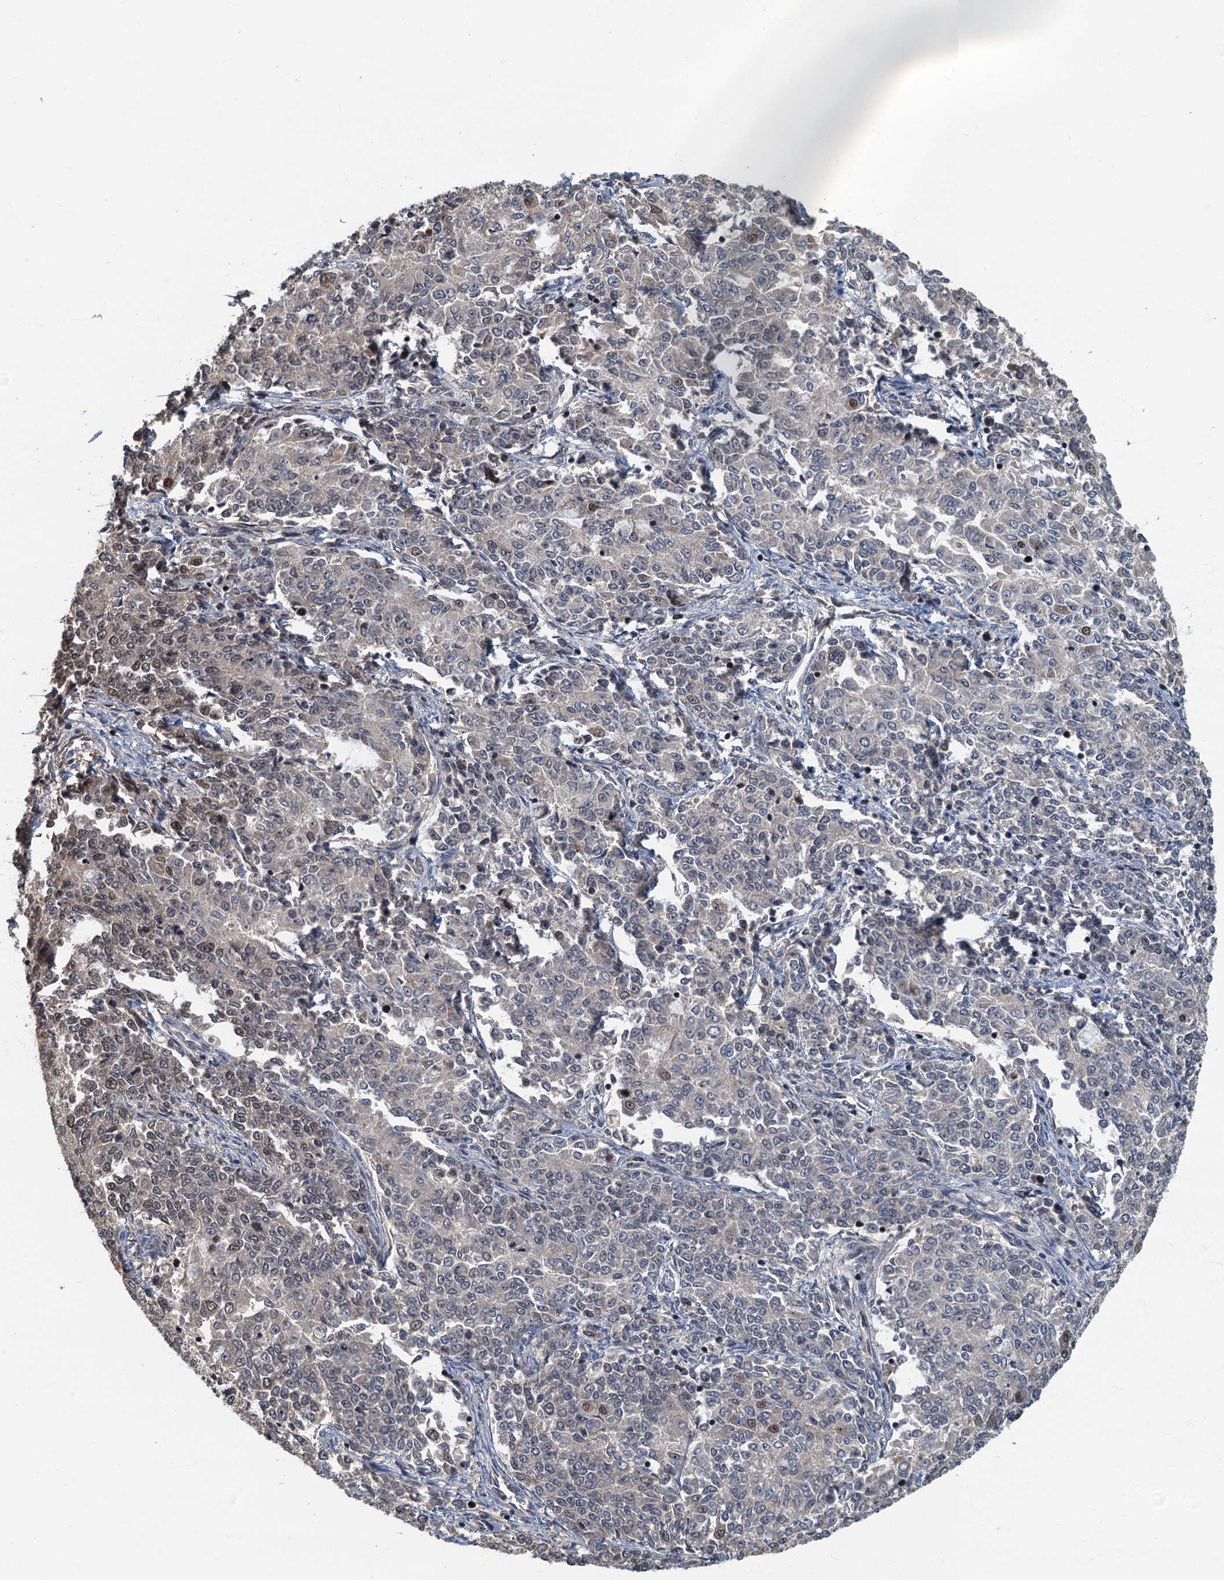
{"staining": {"intensity": "negative", "quantity": "none", "location": "none"}, "tissue": "endometrial cancer", "cell_type": "Tumor cells", "image_type": "cancer", "snomed": [{"axis": "morphology", "description": "Adenocarcinoma, NOS"}, {"axis": "topography", "description": "Endometrium"}], "caption": "Tumor cells show no significant protein staining in adenocarcinoma (endometrial).", "gene": "CKAP2L", "patient": {"sex": "female", "age": 50}}